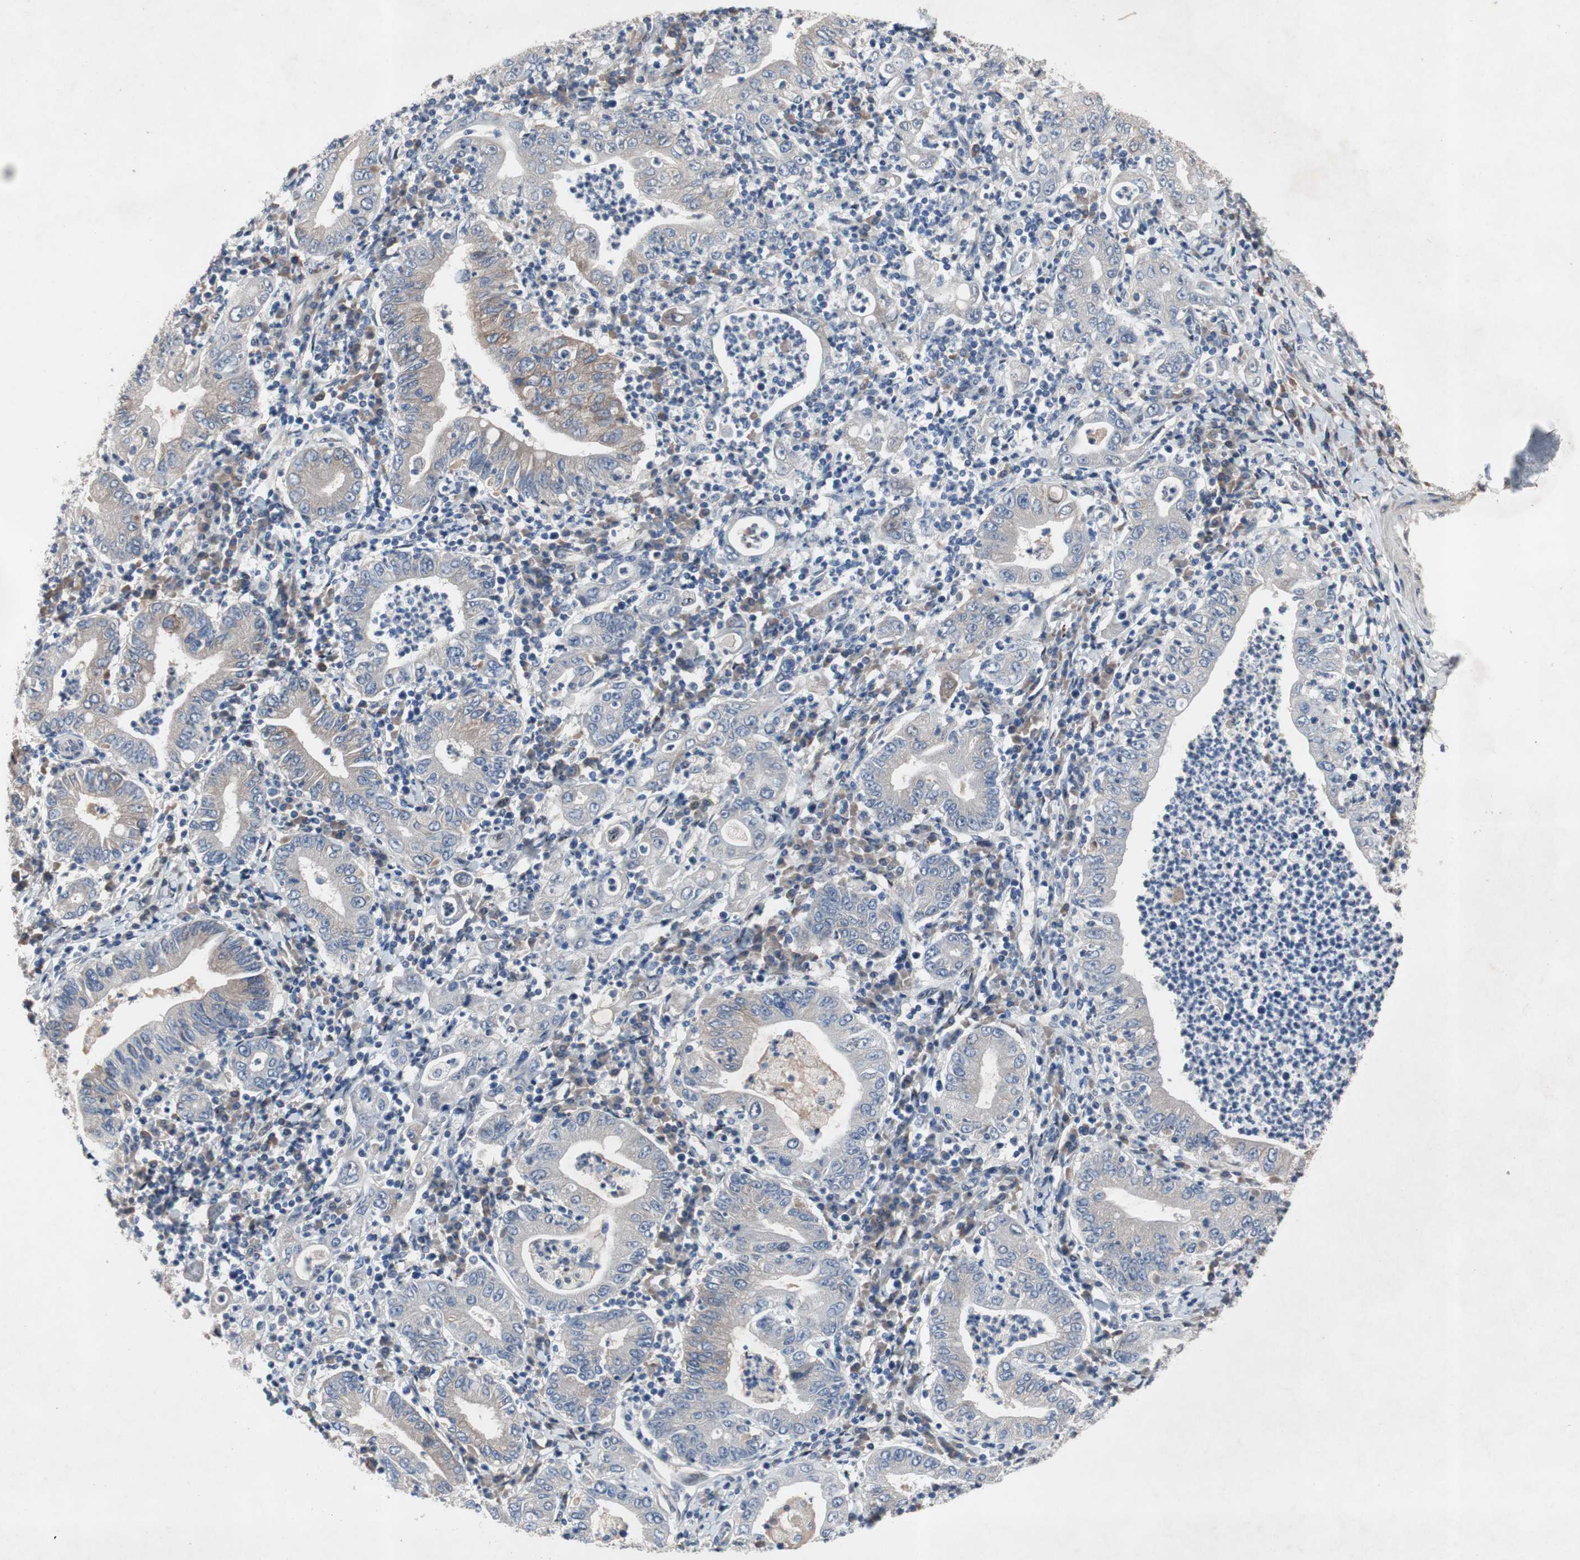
{"staining": {"intensity": "moderate", "quantity": "<25%", "location": "cytoplasmic/membranous"}, "tissue": "stomach cancer", "cell_type": "Tumor cells", "image_type": "cancer", "snomed": [{"axis": "morphology", "description": "Normal tissue, NOS"}, {"axis": "morphology", "description": "Adenocarcinoma, NOS"}, {"axis": "topography", "description": "Esophagus"}, {"axis": "topography", "description": "Stomach, upper"}, {"axis": "topography", "description": "Peripheral nerve tissue"}], "caption": "Immunohistochemical staining of adenocarcinoma (stomach) reveals low levels of moderate cytoplasmic/membranous protein positivity in about <25% of tumor cells. Nuclei are stained in blue.", "gene": "SOX7", "patient": {"sex": "male", "age": 62}}